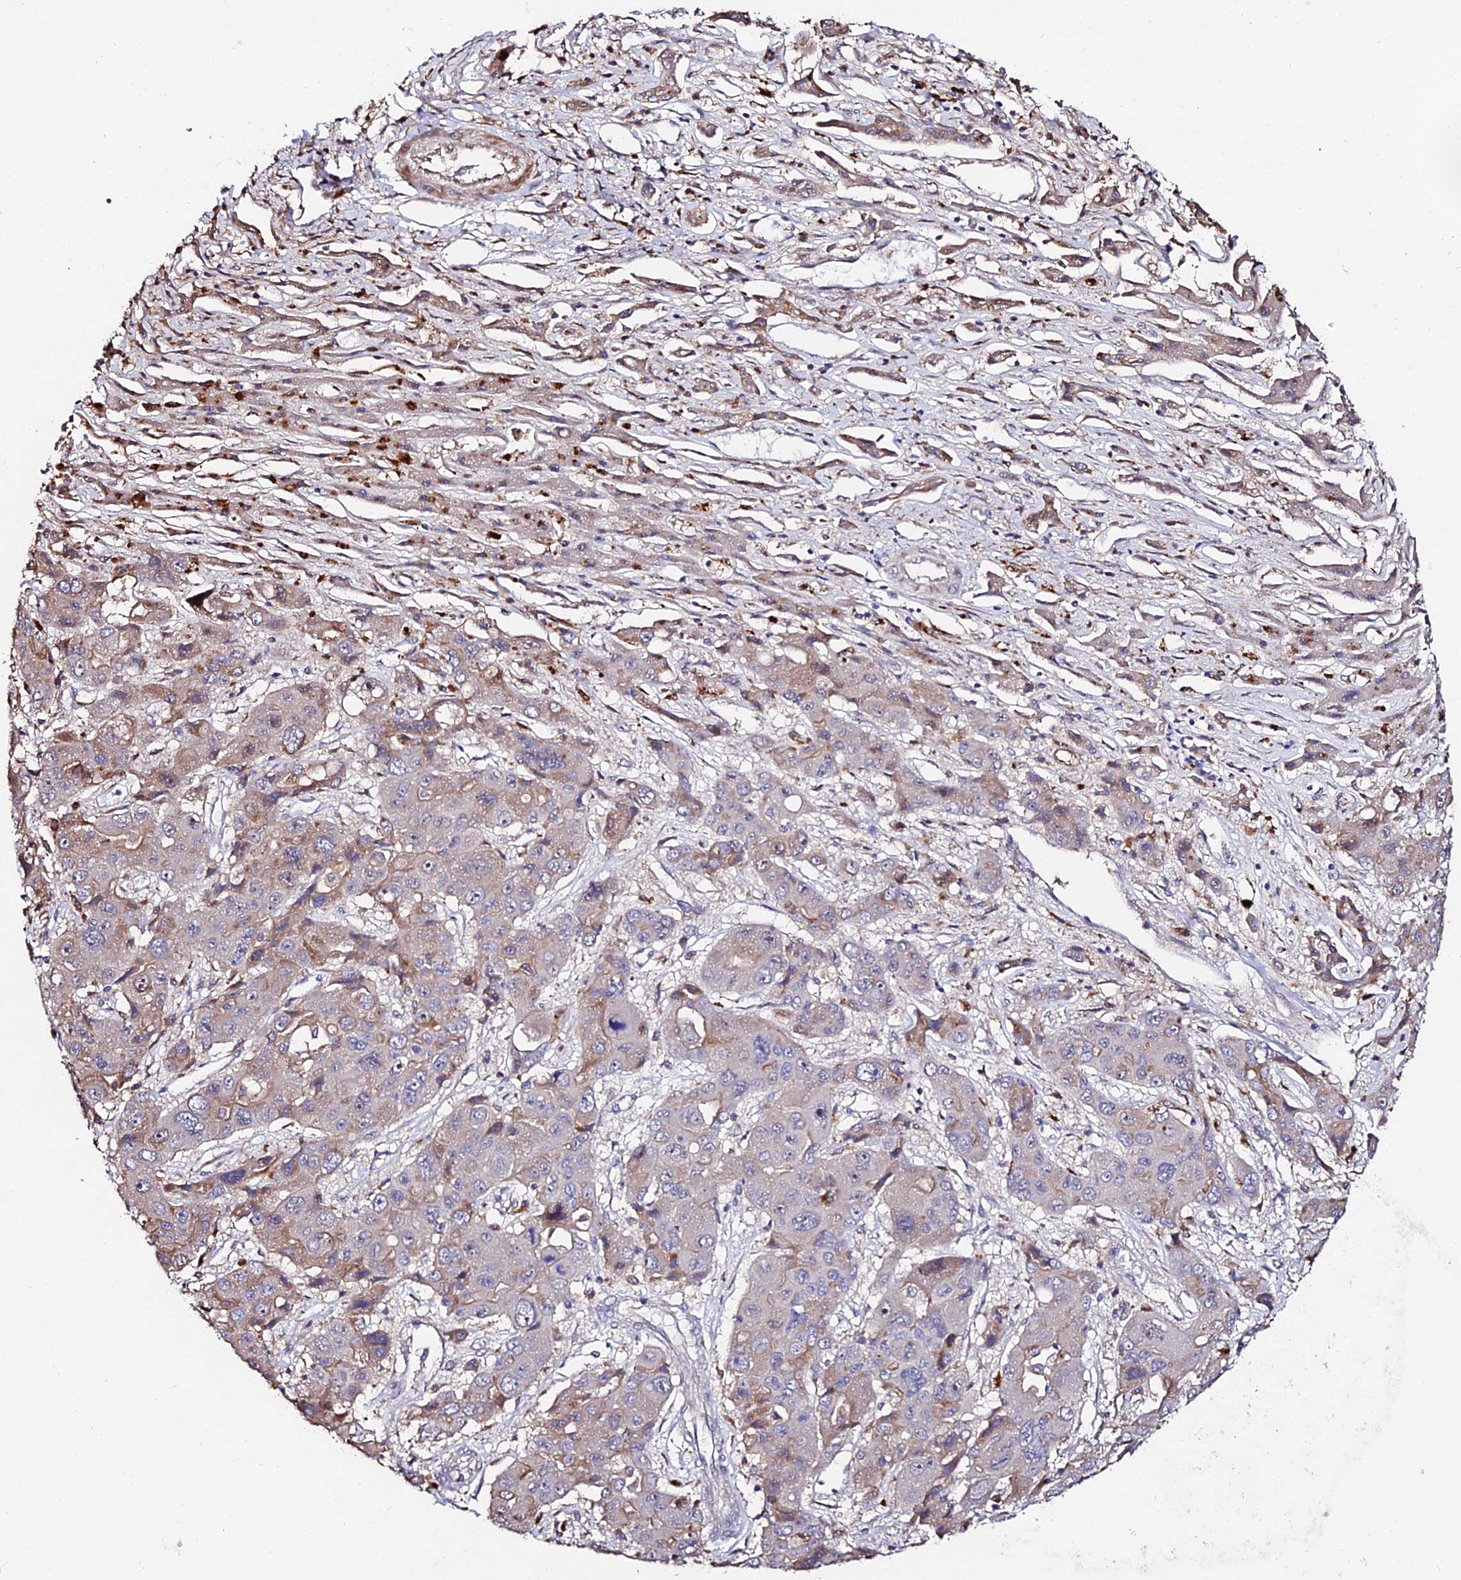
{"staining": {"intensity": "weak", "quantity": "<25%", "location": "cytoplasmic/membranous"}, "tissue": "liver cancer", "cell_type": "Tumor cells", "image_type": "cancer", "snomed": [{"axis": "morphology", "description": "Cholangiocarcinoma"}, {"axis": "topography", "description": "Liver"}], "caption": "Immunohistochemistry micrograph of human cholangiocarcinoma (liver) stained for a protein (brown), which shows no staining in tumor cells.", "gene": "ACTR5", "patient": {"sex": "male", "age": 67}}